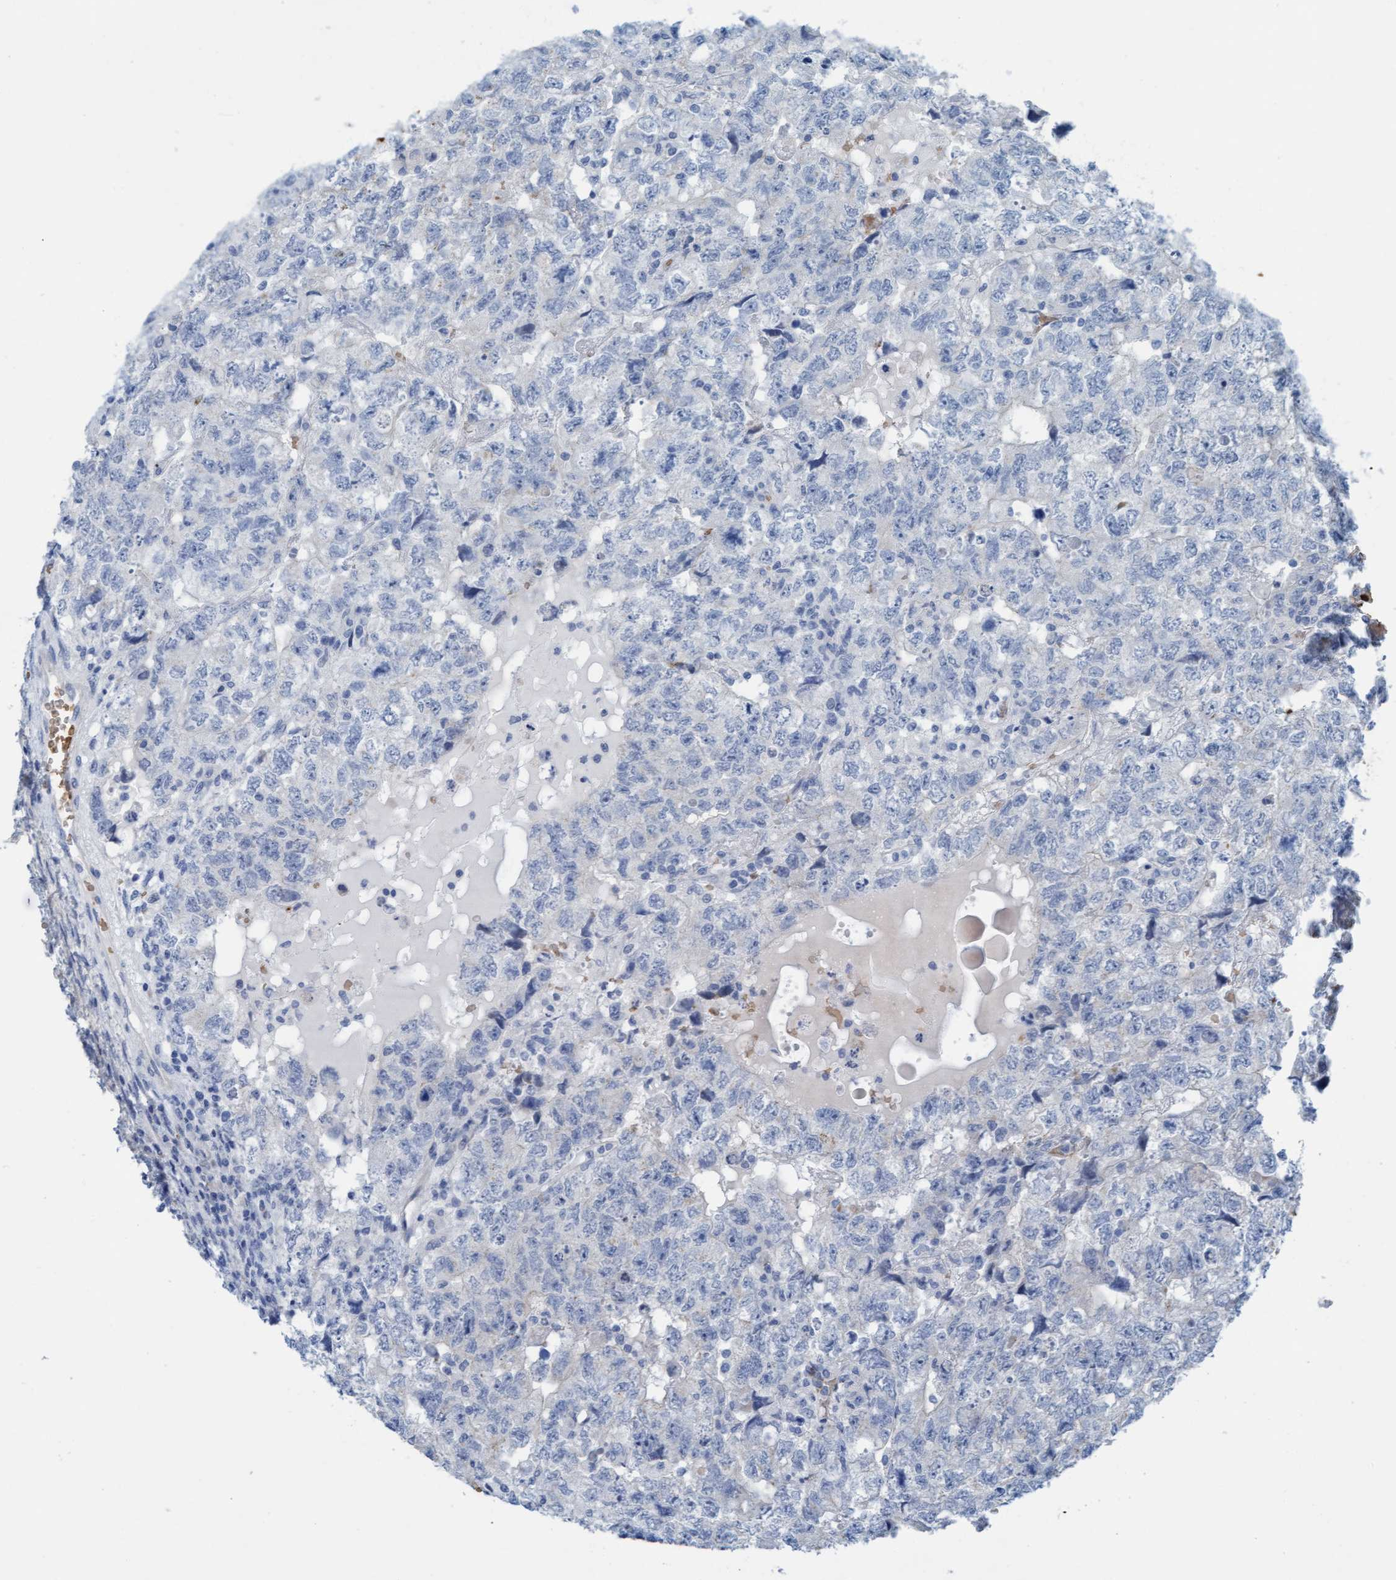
{"staining": {"intensity": "negative", "quantity": "none", "location": "none"}, "tissue": "testis cancer", "cell_type": "Tumor cells", "image_type": "cancer", "snomed": [{"axis": "morphology", "description": "Carcinoma, Embryonal, NOS"}, {"axis": "topography", "description": "Testis"}], "caption": "Immunohistochemistry of testis embryonal carcinoma exhibits no positivity in tumor cells. (Brightfield microscopy of DAB immunohistochemistry (IHC) at high magnification).", "gene": "P2RX5", "patient": {"sex": "male", "age": 36}}